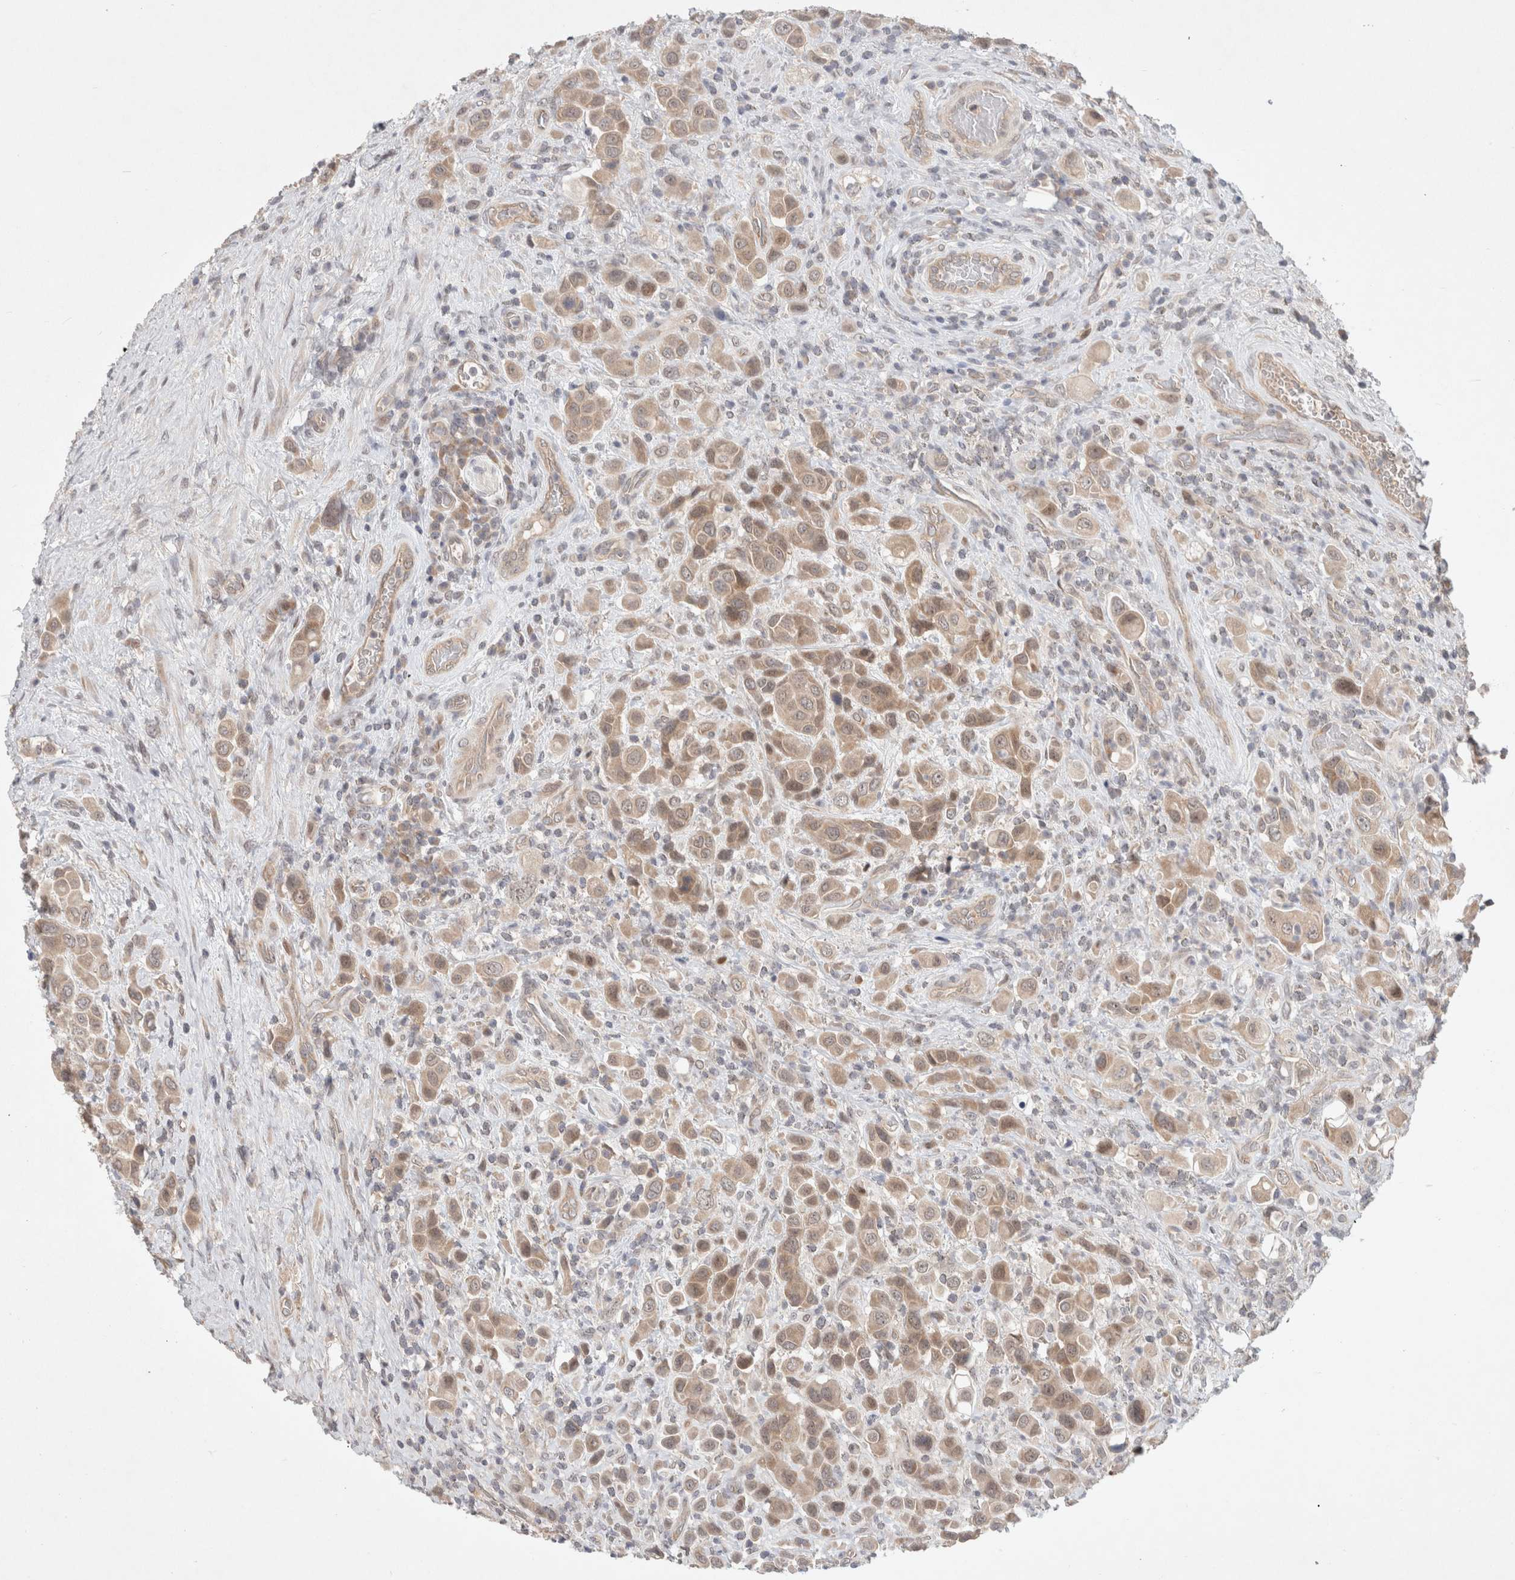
{"staining": {"intensity": "weak", "quantity": ">75%", "location": "cytoplasmic/membranous"}, "tissue": "urothelial cancer", "cell_type": "Tumor cells", "image_type": "cancer", "snomed": [{"axis": "morphology", "description": "Urothelial carcinoma, High grade"}, {"axis": "topography", "description": "Urinary bladder"}], "caption": "The image demonstrates staining of high-grade urothelial carcinoma, revealing weak cytoplasmic/membranous protein staining (brown color) within tumor cells.", "gene": "RASAL2", "patient": {"sex": "male", "age": 50}}